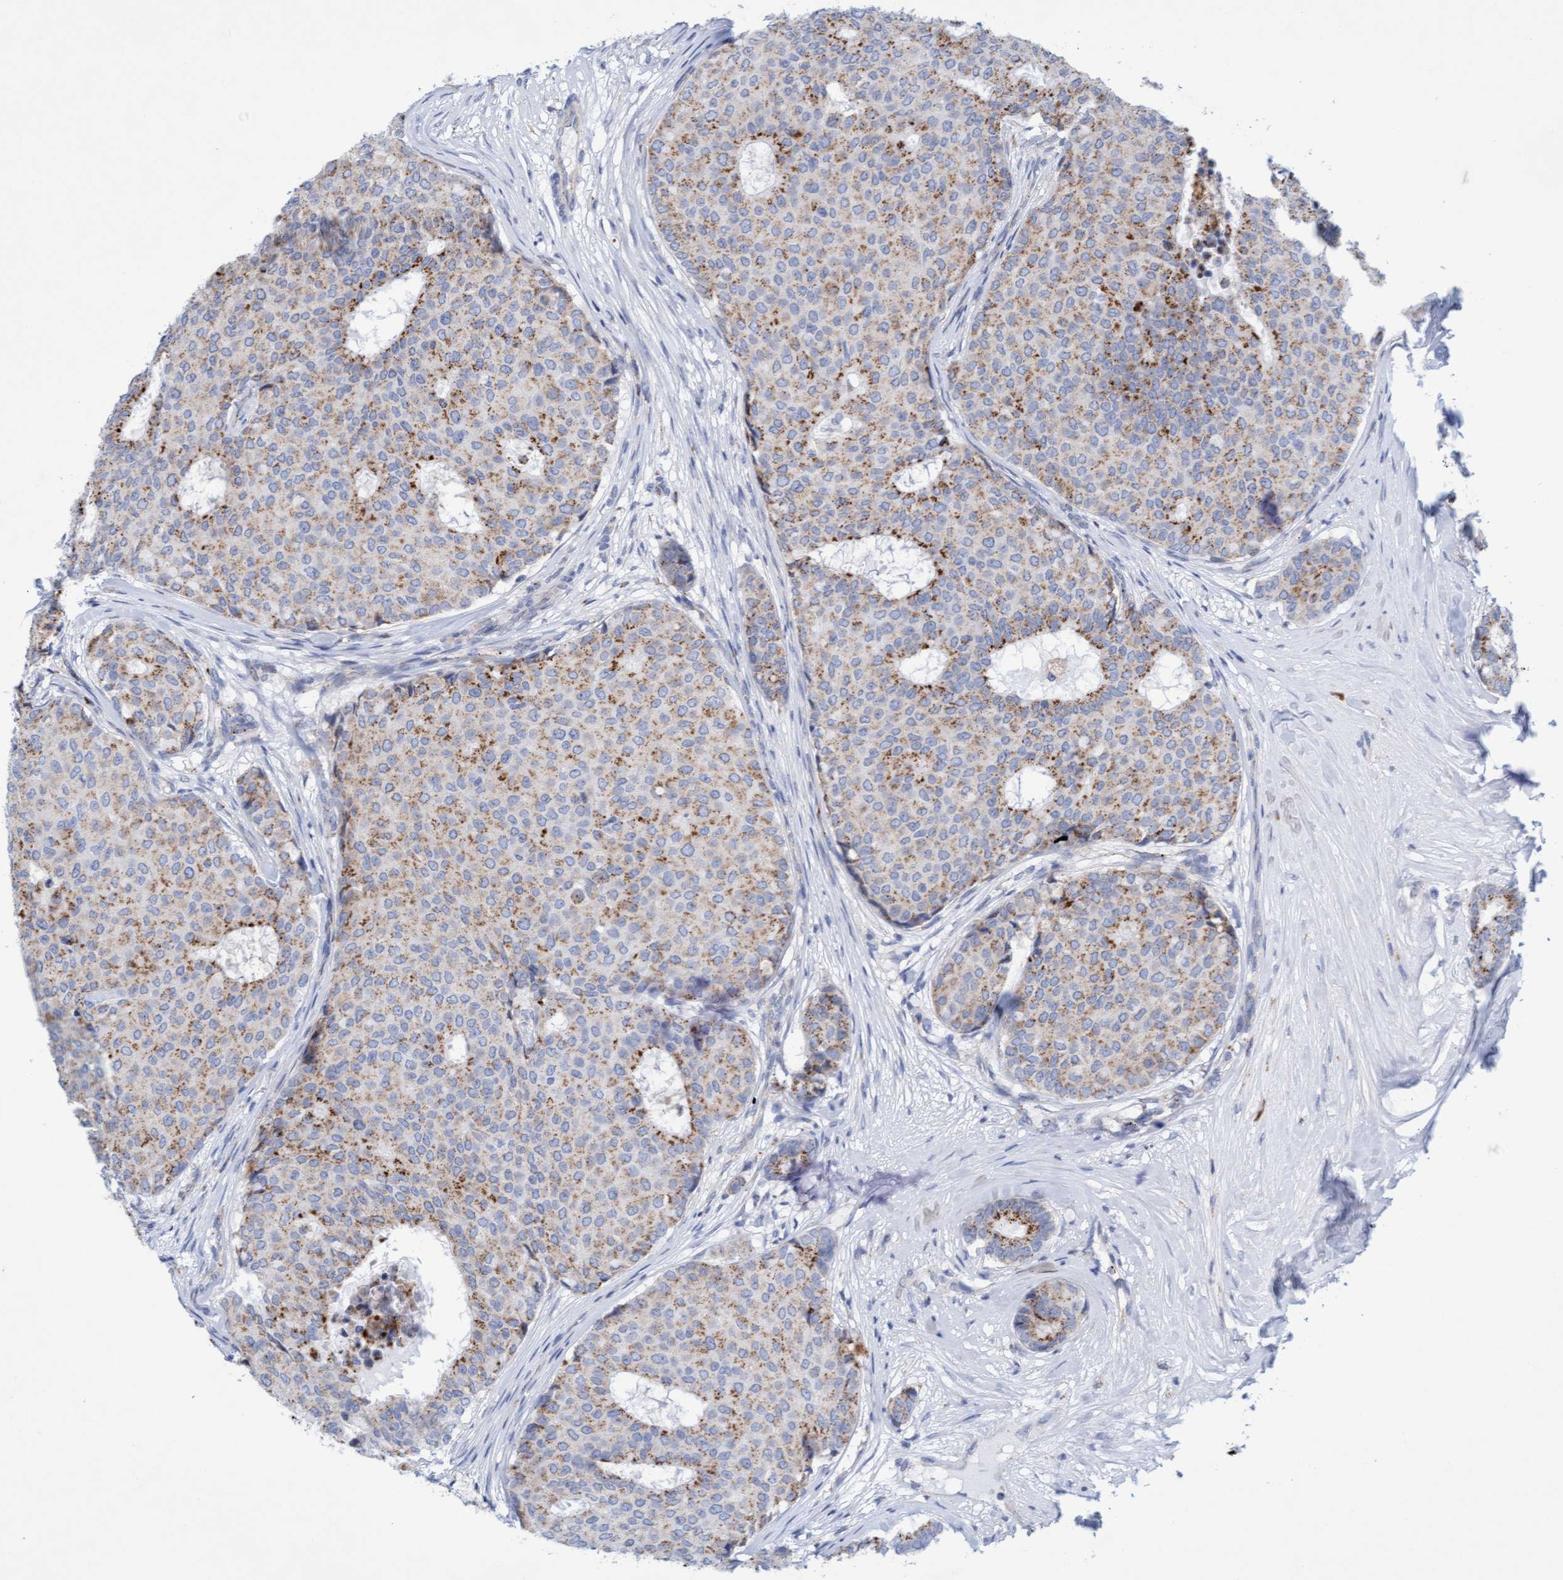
{"staining": {"intensity": "moderate", "quantity": ">75%", "location": "cytoplasmic/membranous"}, "tissue": "breast cancer", "cell_type": "Tumor cells", "image_type": "cancer", "snomed": [{"axis": "morphology", "description": "Duct carcinoma"}, {"axis": "topography", "description": "Breast"}], "caption": "Immunohistochemical staining of intraductal carcinoma (breast) exhibits moderate cytoplasmic/membranous protein staining in about >75% of tumor cells.", "gene": "SGSH", "patient": {"sex": "female", "age": 75}}